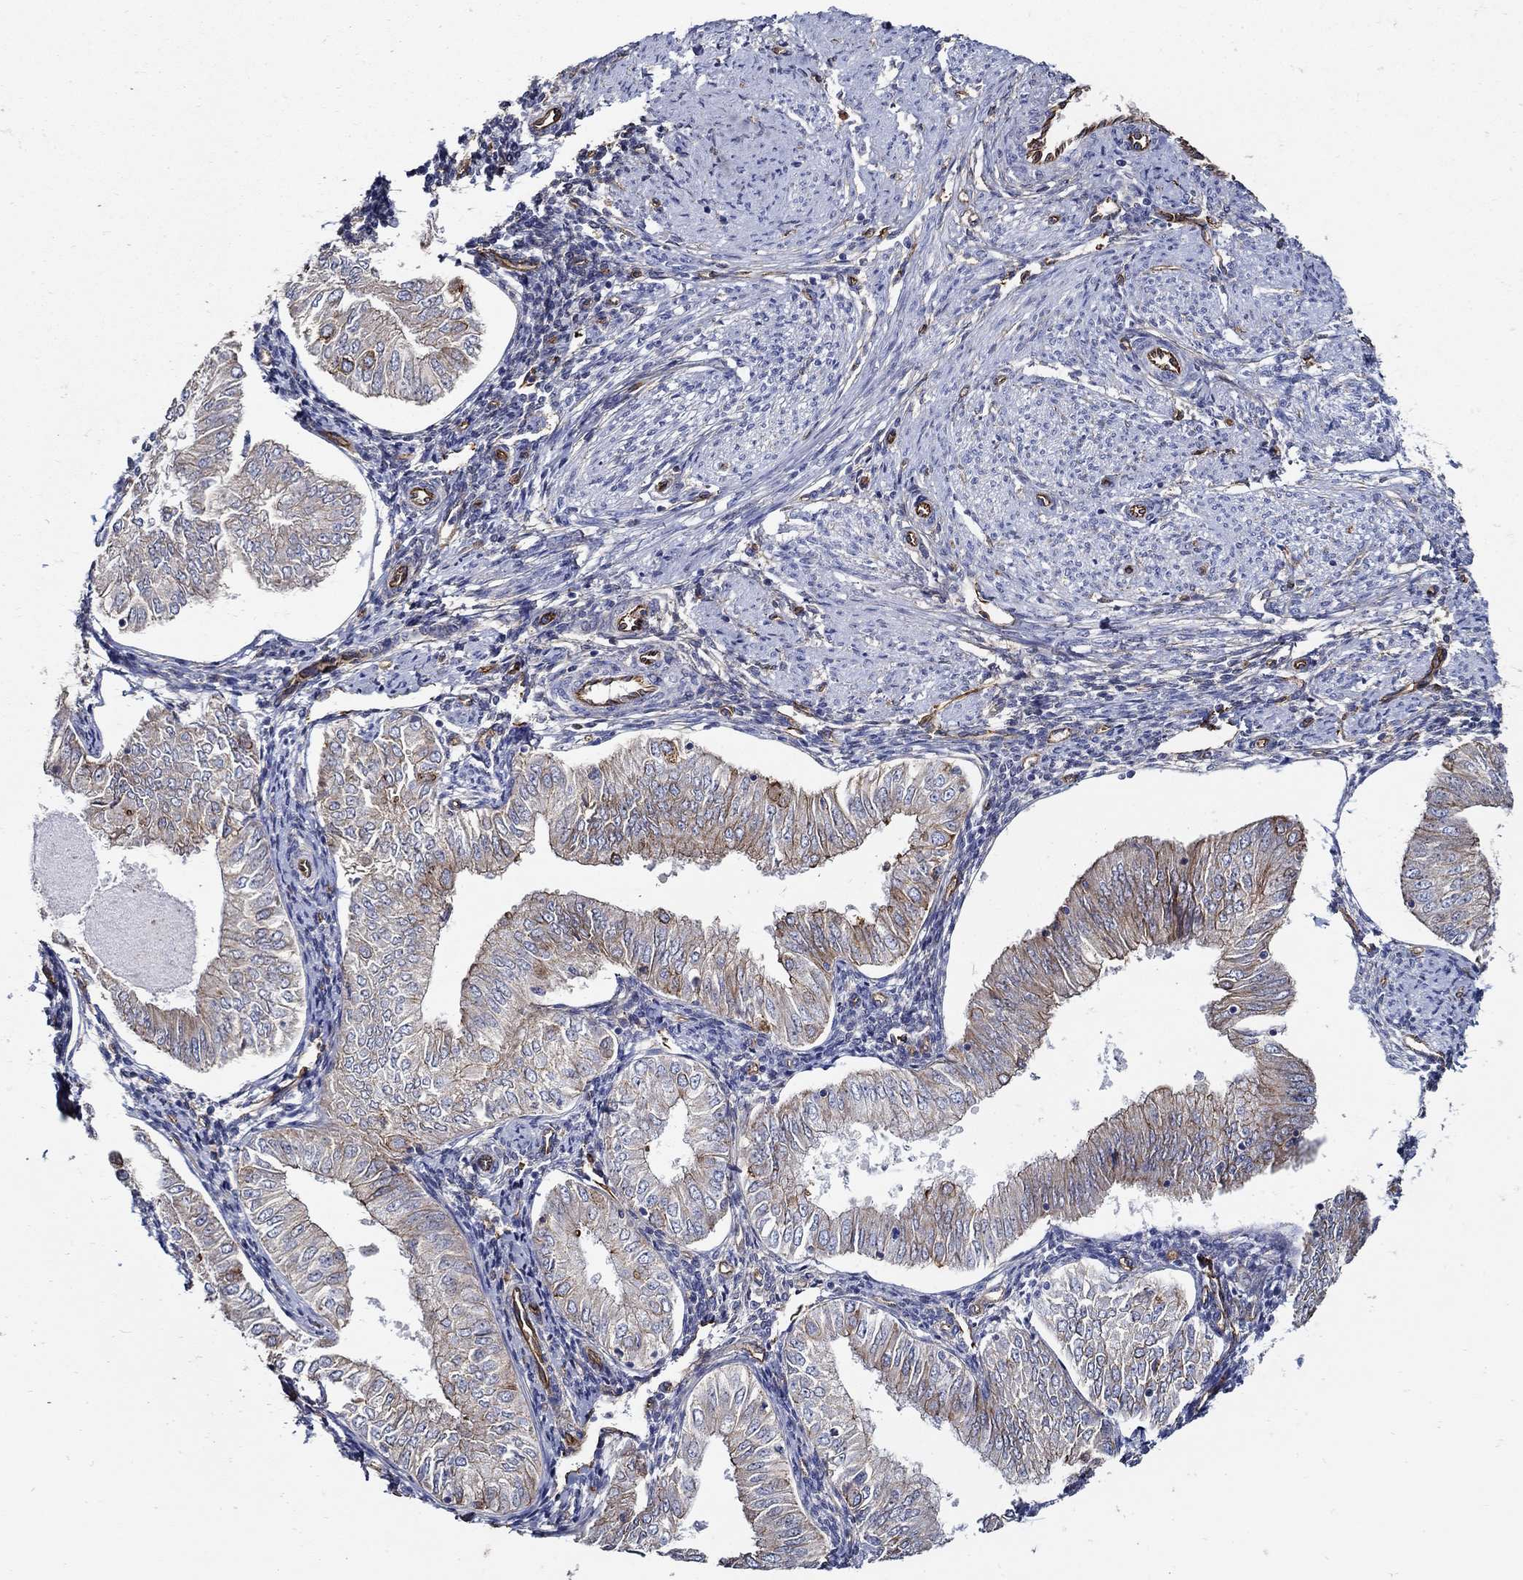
{"staining": {"intensity": "moderate", "quantity": "<25%", "location": "cytoplasmic/membranous"}, "tissue": "endometrial cancer", "cell_type": "Tumor cells", "image_type": "cancer", "snomed": [{"axis": "morphology", "description": "Adenocarcinoma, NOS"}, {"axis": "topography", "description": "Endometrium"}], "caption": "A histopathology image showing moderate cytoplasmic/membranous expression in about <25% of tumor cells in adenocarcinoma (endometrial), as visualized by brown immunohistochemical staining.", "gene": "APBB3", "patient": {"sex": "female", "age": 53}}